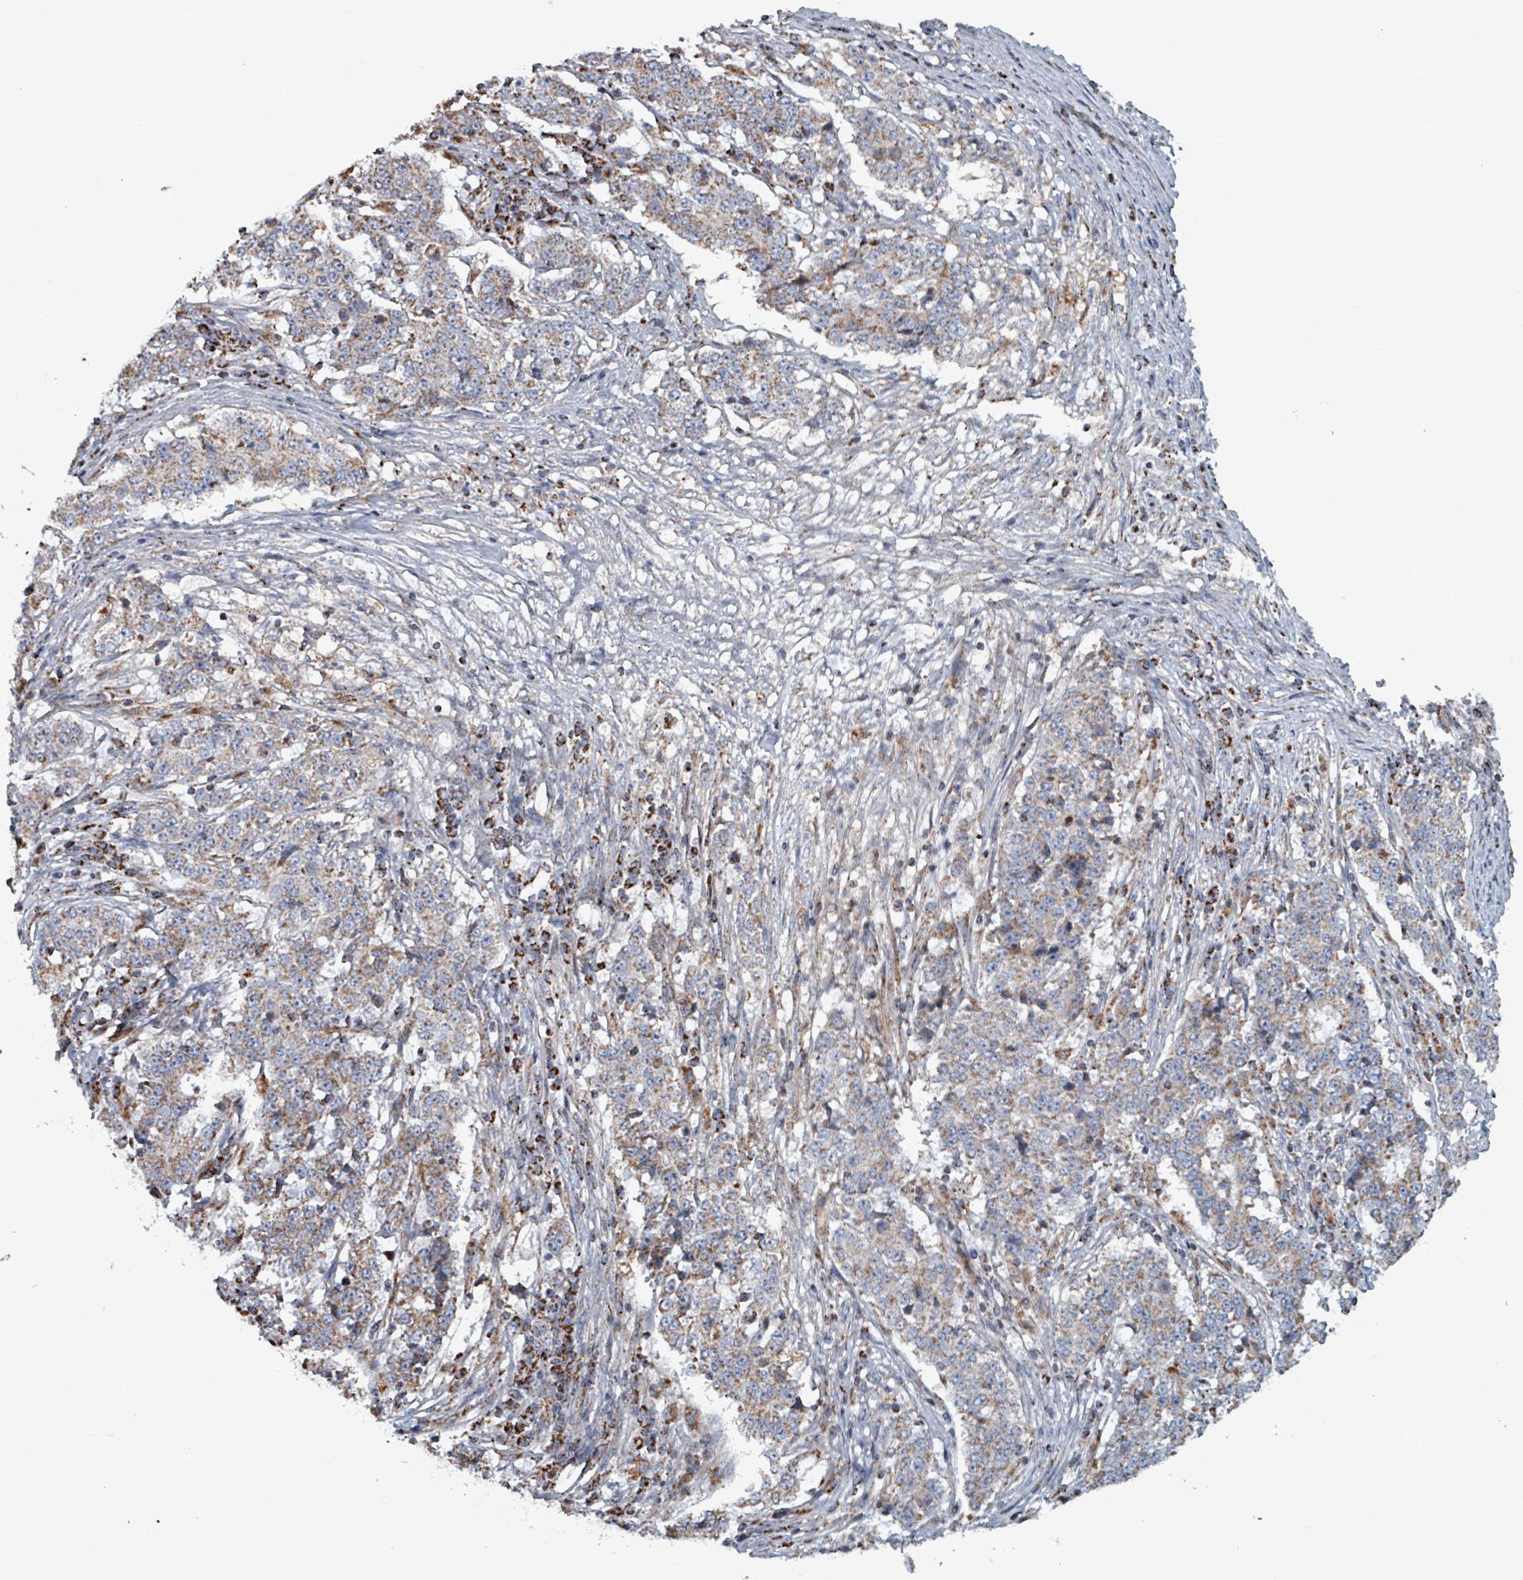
{"staining": {"intensity": "moderate", "quantity": "25%-75%", "location": "cytoplasmic/membranous"}, "tissue": "stomach cancer", "cell_type": "Tumor cells", "image_type": "cancer", "snomed": [{"axis": "morphology", "description": "Adenocarcinoma, NOS"}, {"axis": "topography", "description": "Stomach"}], "caption": "Adenocarcinoma (stomach) was stained to show a protein in brown. There is medium levels of moderate cytoplasmic/membranous positivity in about 25%-75% of tumor cells.", "gene": "ABHD18", "patient": {"sex": "male", "age": 59}}